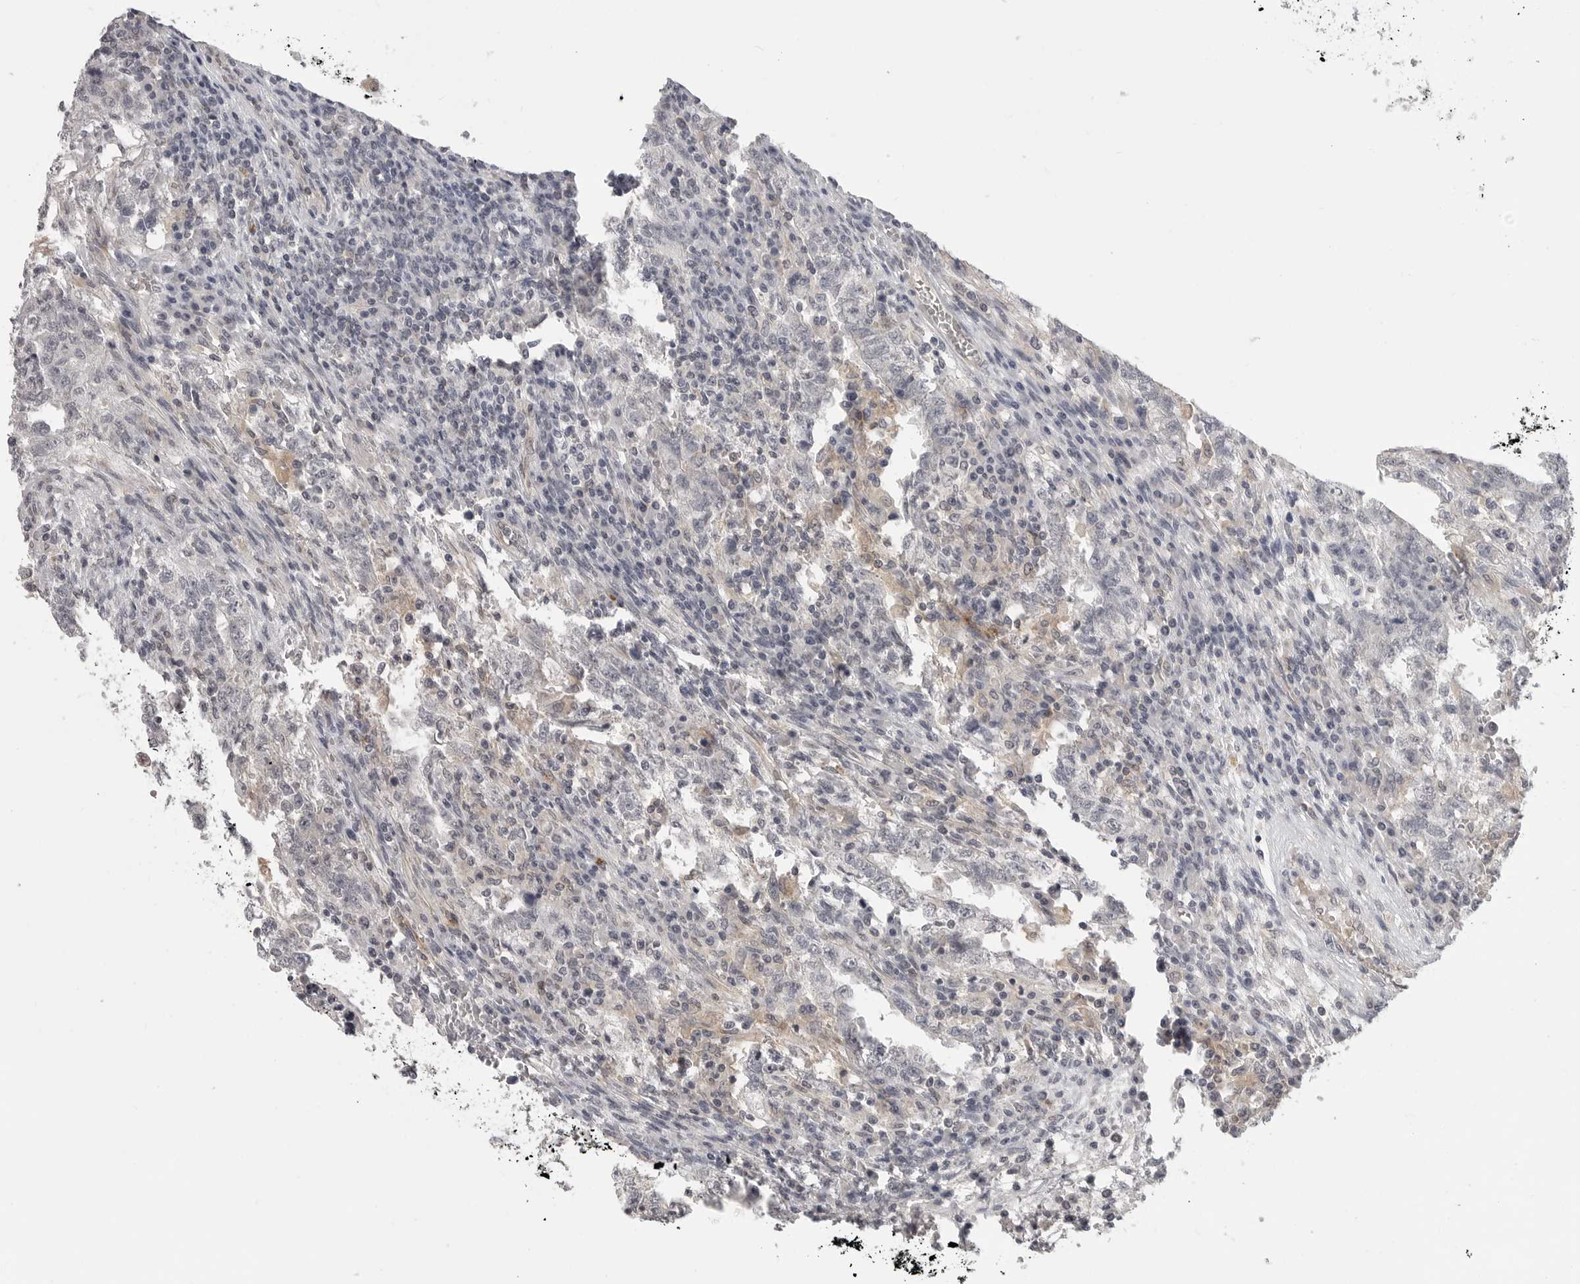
{"staining": {"intensity": "negative", "quantity": "none", "location": "none"}, "tissue": "testis cancer", "cell_type": "Tumor cells", "image_type": "cancer", "snomed": [{"axis": "morphology", "description": "Carcinoma, Embryonal, NOS"}, {"axis": "topography", "description": "Testis"}], "caption": "A micrograph of embryonal carcinoma (testis) stained for a protein shows no brown staining in tumor cells. (DAB (3,3'-diaminobenzidine) immunohistochemistry (IHC) visualized using brightfield microscopy, high magnification).", "gene": "IFNGR1", "patient": {"sex": "male", "age": 36}}